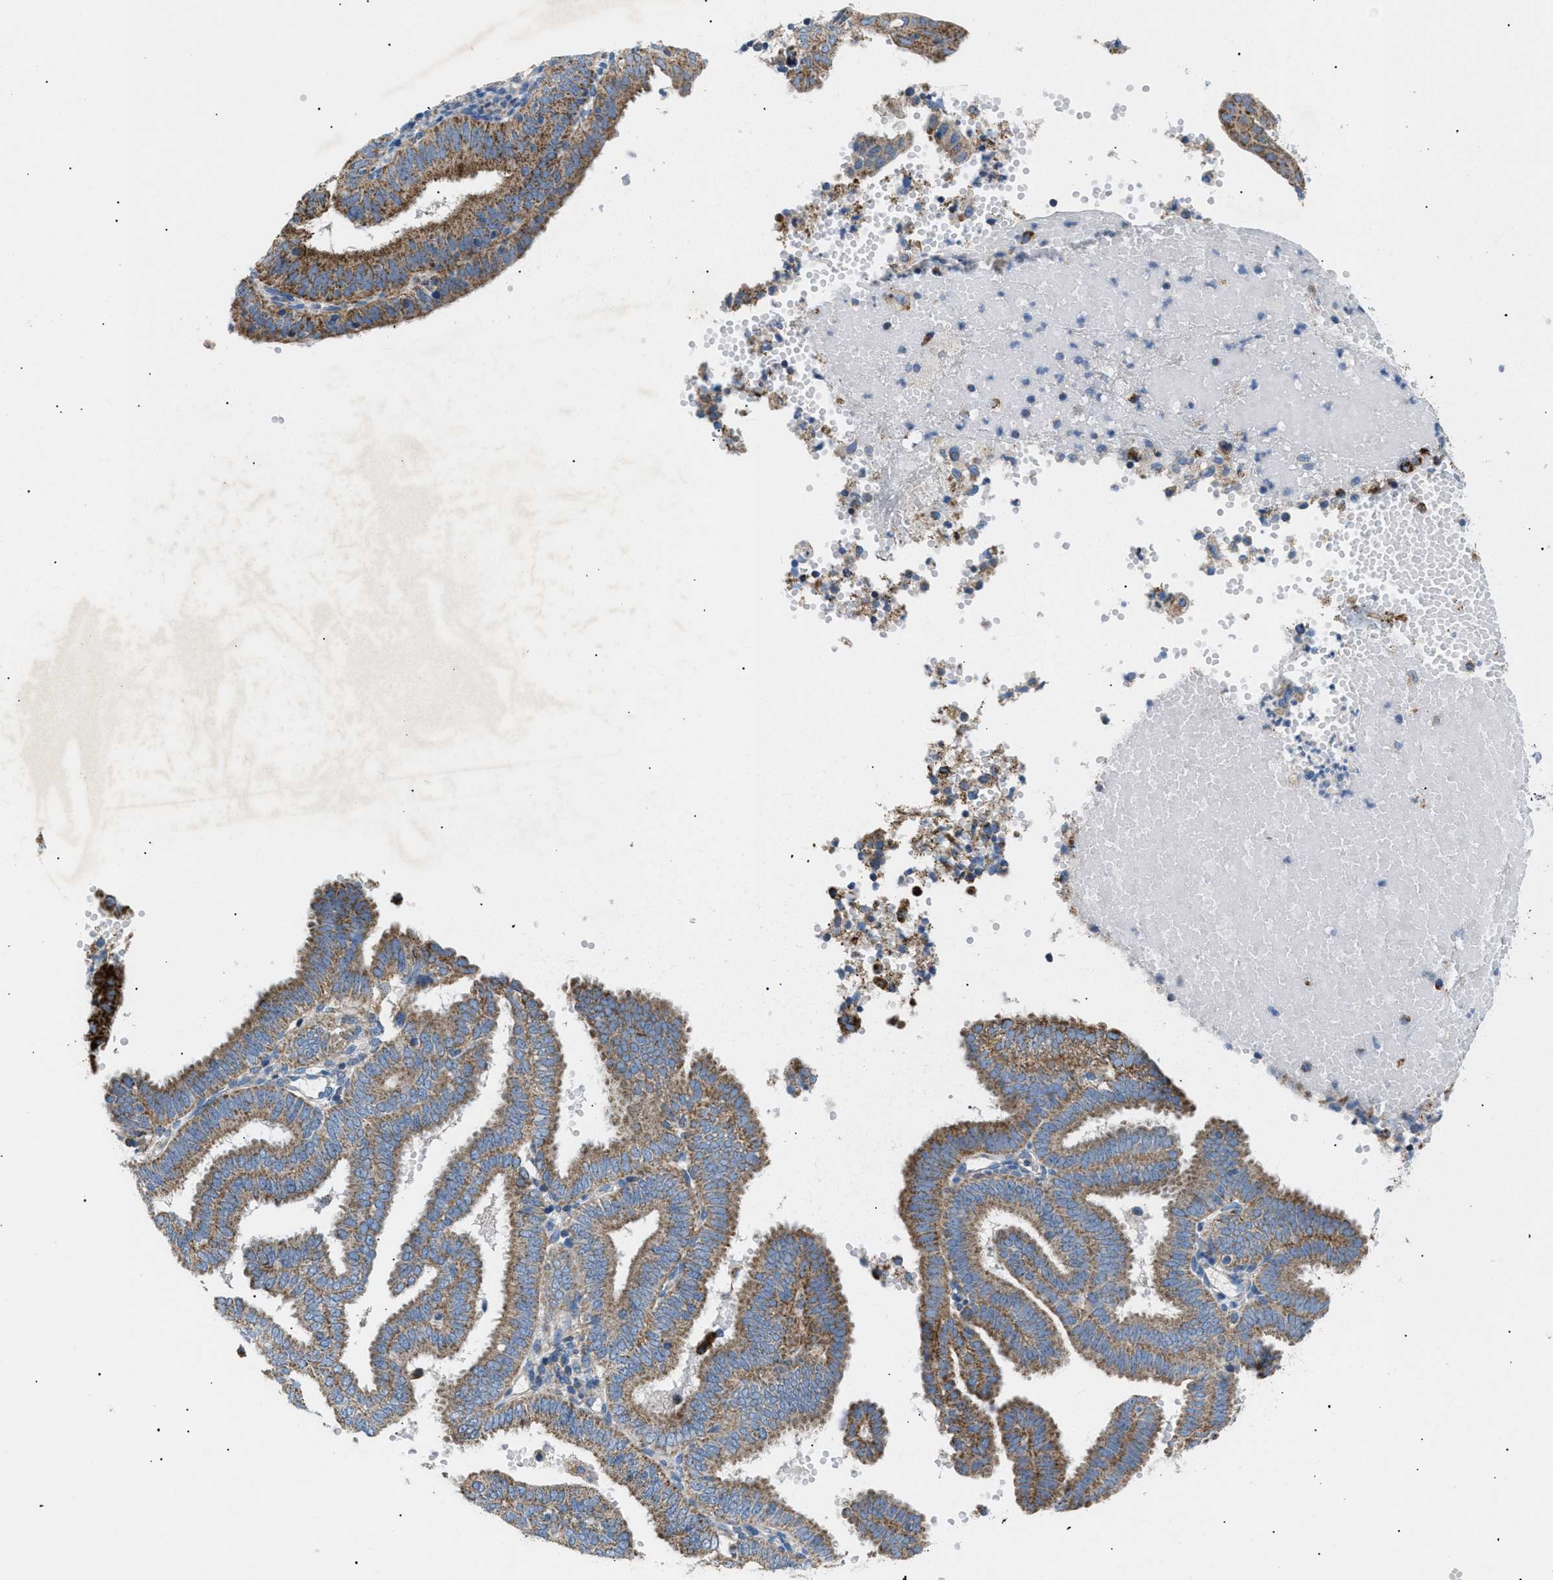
{"staining": {"intensity": "moderate", "quantity": ">75%", "location": "cytoplasmic/membranous"}, "tissue": "endometrial cancer", "cell_type": "Tumor cells", "image_type": "cancer", "snomed": [{"axis": "morphology", "description": "Adenocarcinoma, NOS"}, {"axis": "topography", "description": "Endometrium"}], "caption": "Protein staining displays moderate cytoplasmic/membranous staining in approximately >75% of tumor cells in endometrial adenocarcinoma. (DAB IHC with brightfield microscopy, high magnification).", "gene": "ILDR1", "patient": {"sex": "female", "age": 58}}